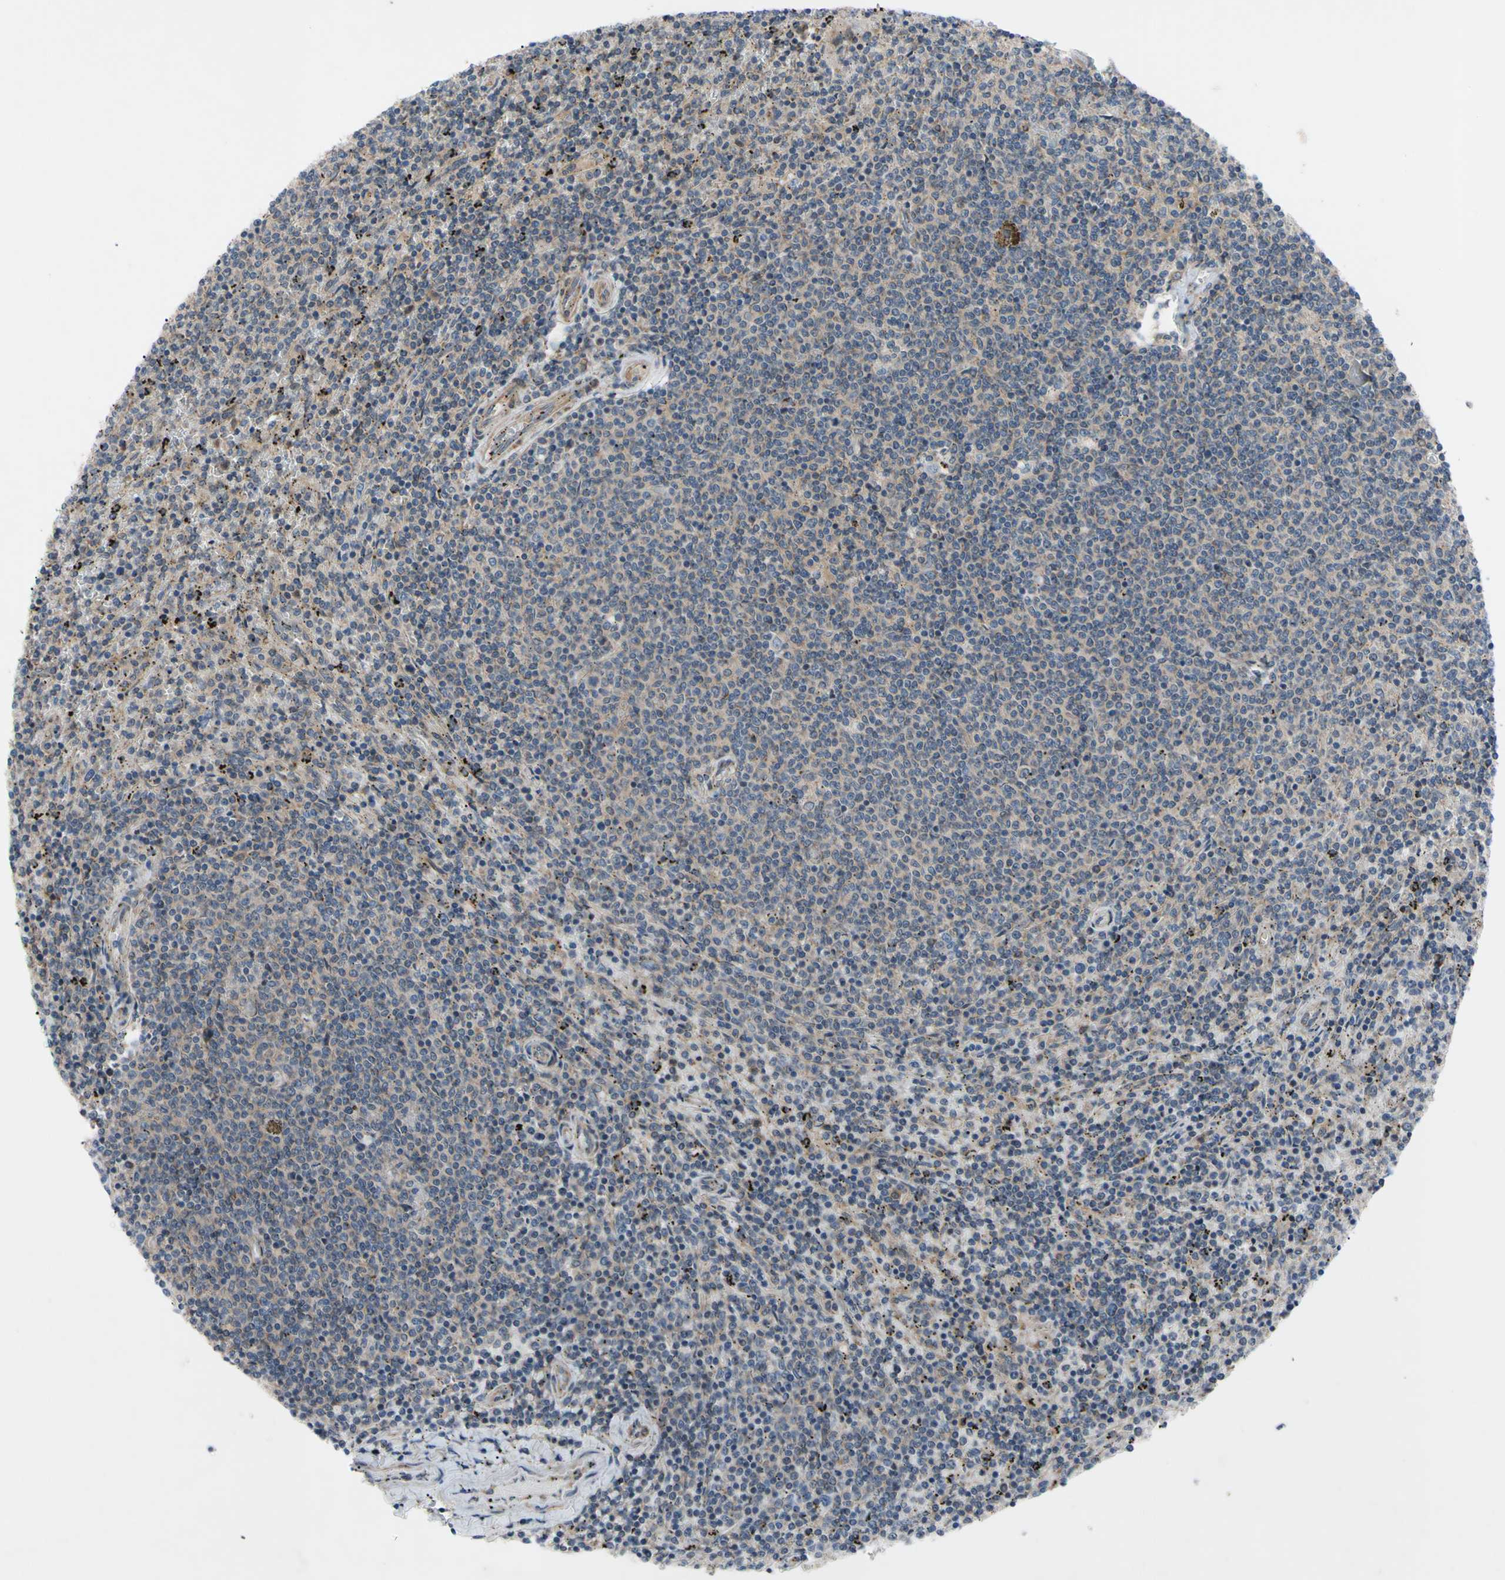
{"staining": {"intensity": "weak", "quantity": "25%-75%", "location": "cytoplasmic/membranous"}, "tissue": "lymphoma", "cell_type": "Tumor cells", "image_type": "cancer", "snomed": [{"axis": "morphology", "description": "Malignant lymphoma, non-Hodgkin's type, Low grade"}, {"axis": "topography", "description": "Spleen"}], "caption": "This micrograph exhibits lymphoma stained with immunohistochemistry to label a protein in brown. The cytoplasmic/membranous of tumor cells show weak positivity for the protein. Nuclei are counter-stained blue.", "gene": "SVIL", "patient": {"sex": "female", "age": 50}}